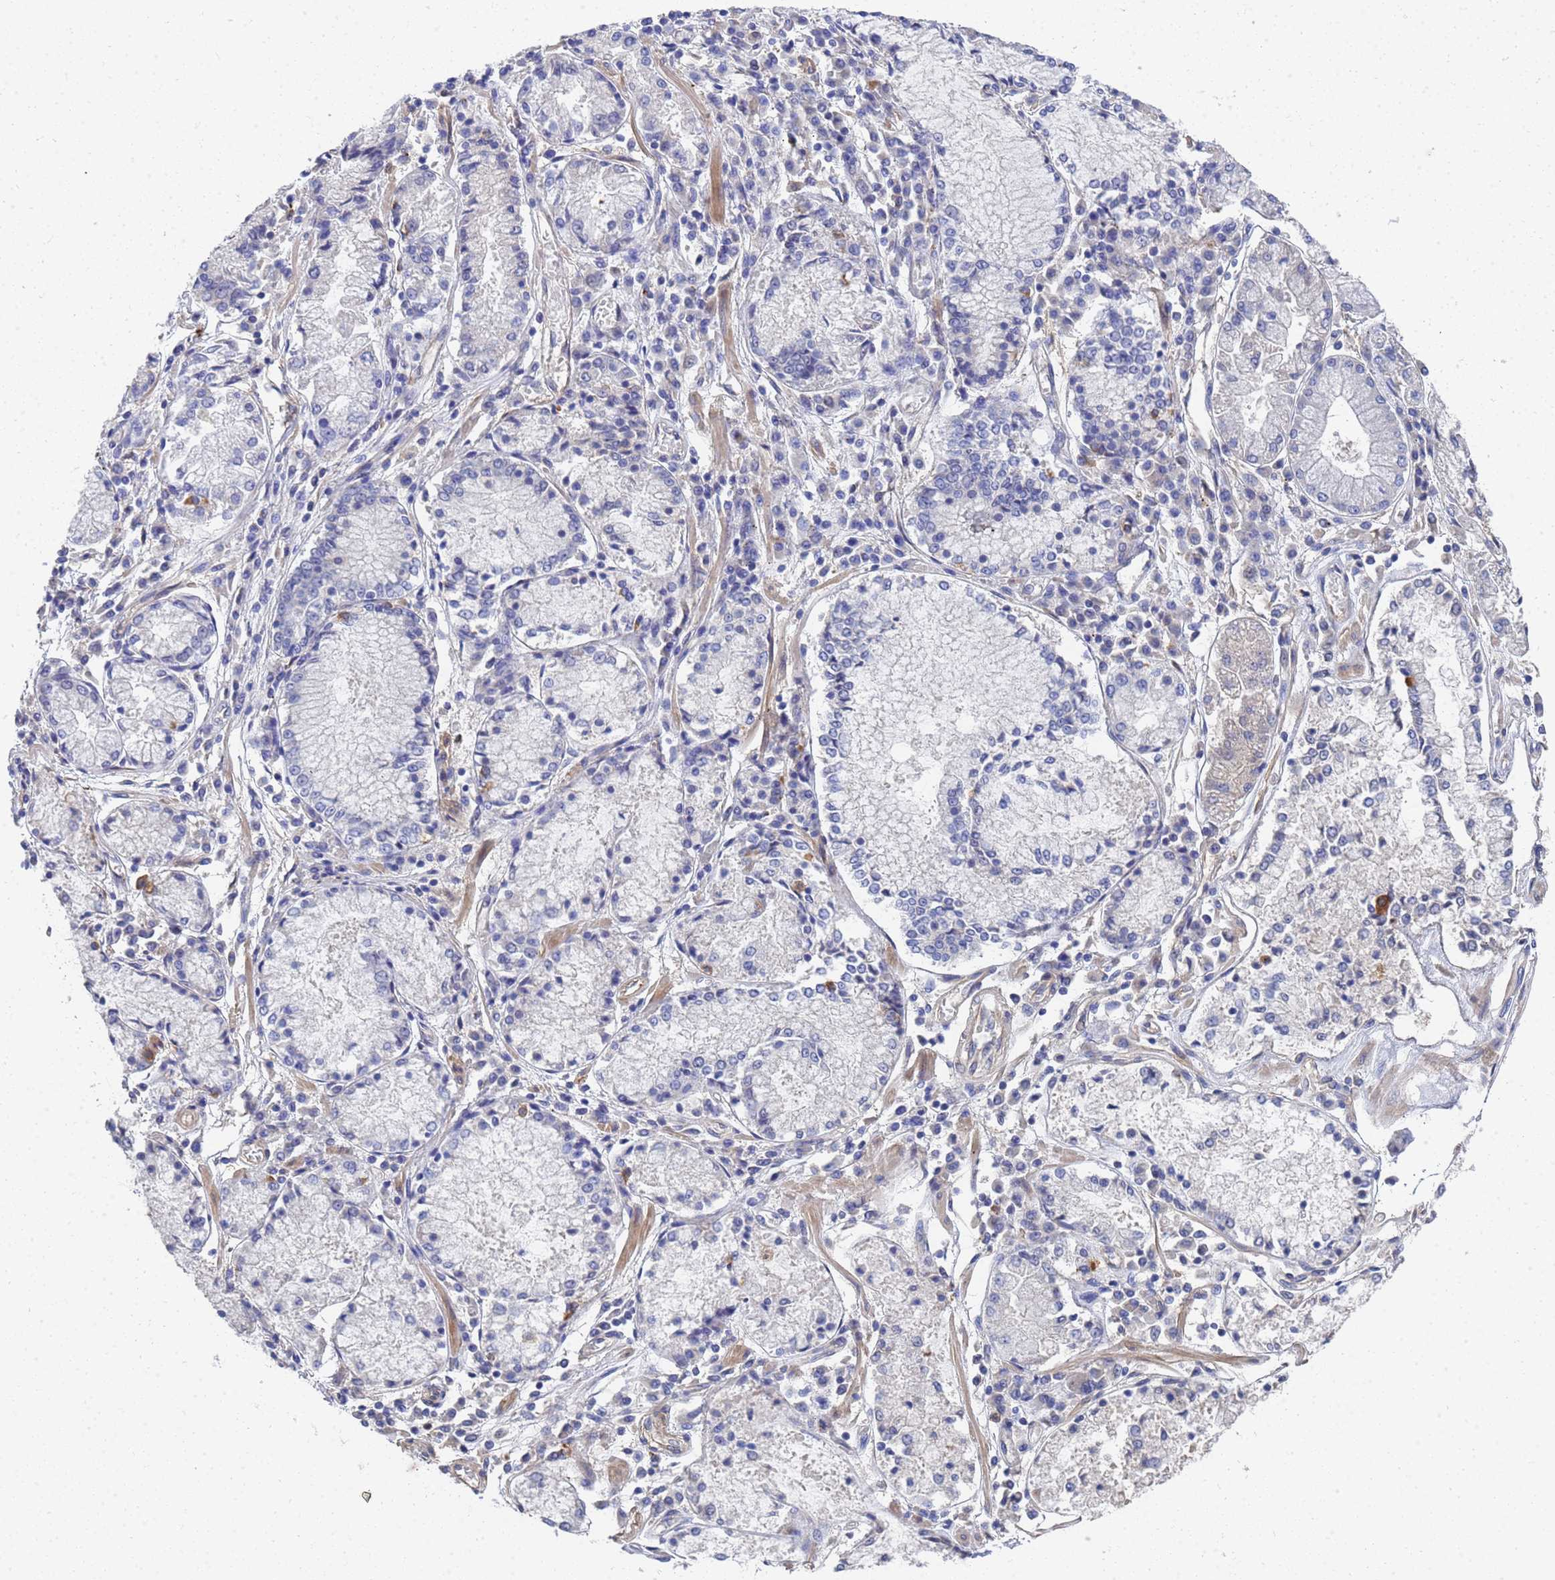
{"staining": {"intensity": "negative", "quantity": "none", "location": "none"}, "tissue": "stomach cancer", "cell_type": "Tumor cells", "image_type": "cancer", "snomed": [{"axis": "morphology", "description": "Adenocarcinoma, NOS"}, {"axis": "topography", "description": "Stomach"}], "caption": "This is a image of IHC staining of stomach cancer (adenocarcinoma), which shows no positivity in tumor cells. Nuclei are stained in blue.", "gene": "LBX2", "patient": {"sex": "male", "age": 59}}